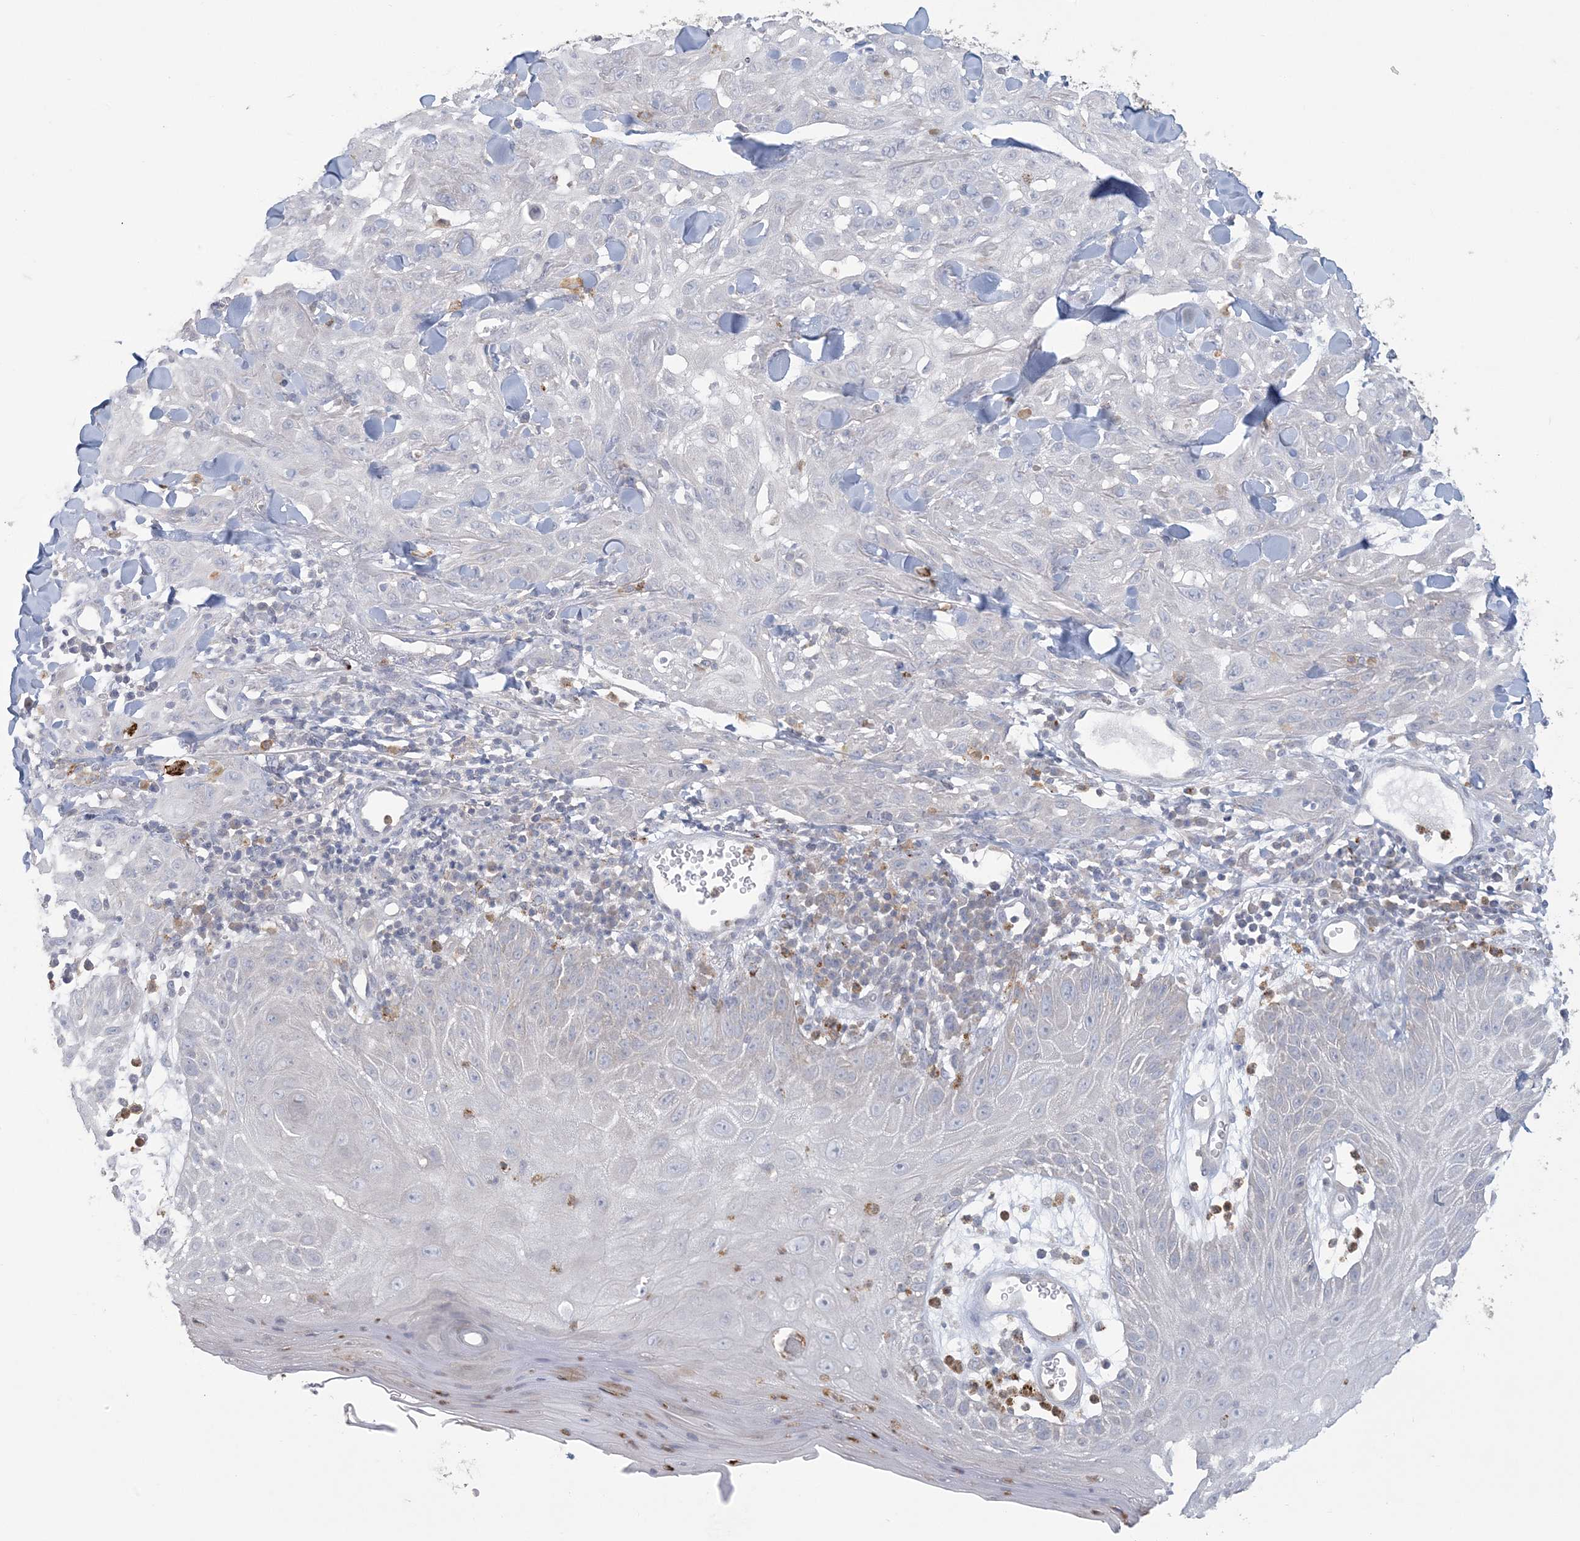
{"staining": {"intensity": "negative", "quantity": "none", "location": "none"}, "tissue": "skin cancer", "cell_type": "Tumor cells", "image_type": "cancer", "snomed": [{"axis": "morphology", "description": "Squamous cell carcinoma, NOS"}, {"axis": "topography", "description": "Skin"}], "caption": "Skin cancer (squamous cell carcinoma) stained for a protein using IHC shows no staining tumor cells.", "gene": "KIF3A", "patient": {"sex": "male", "age": 24}}